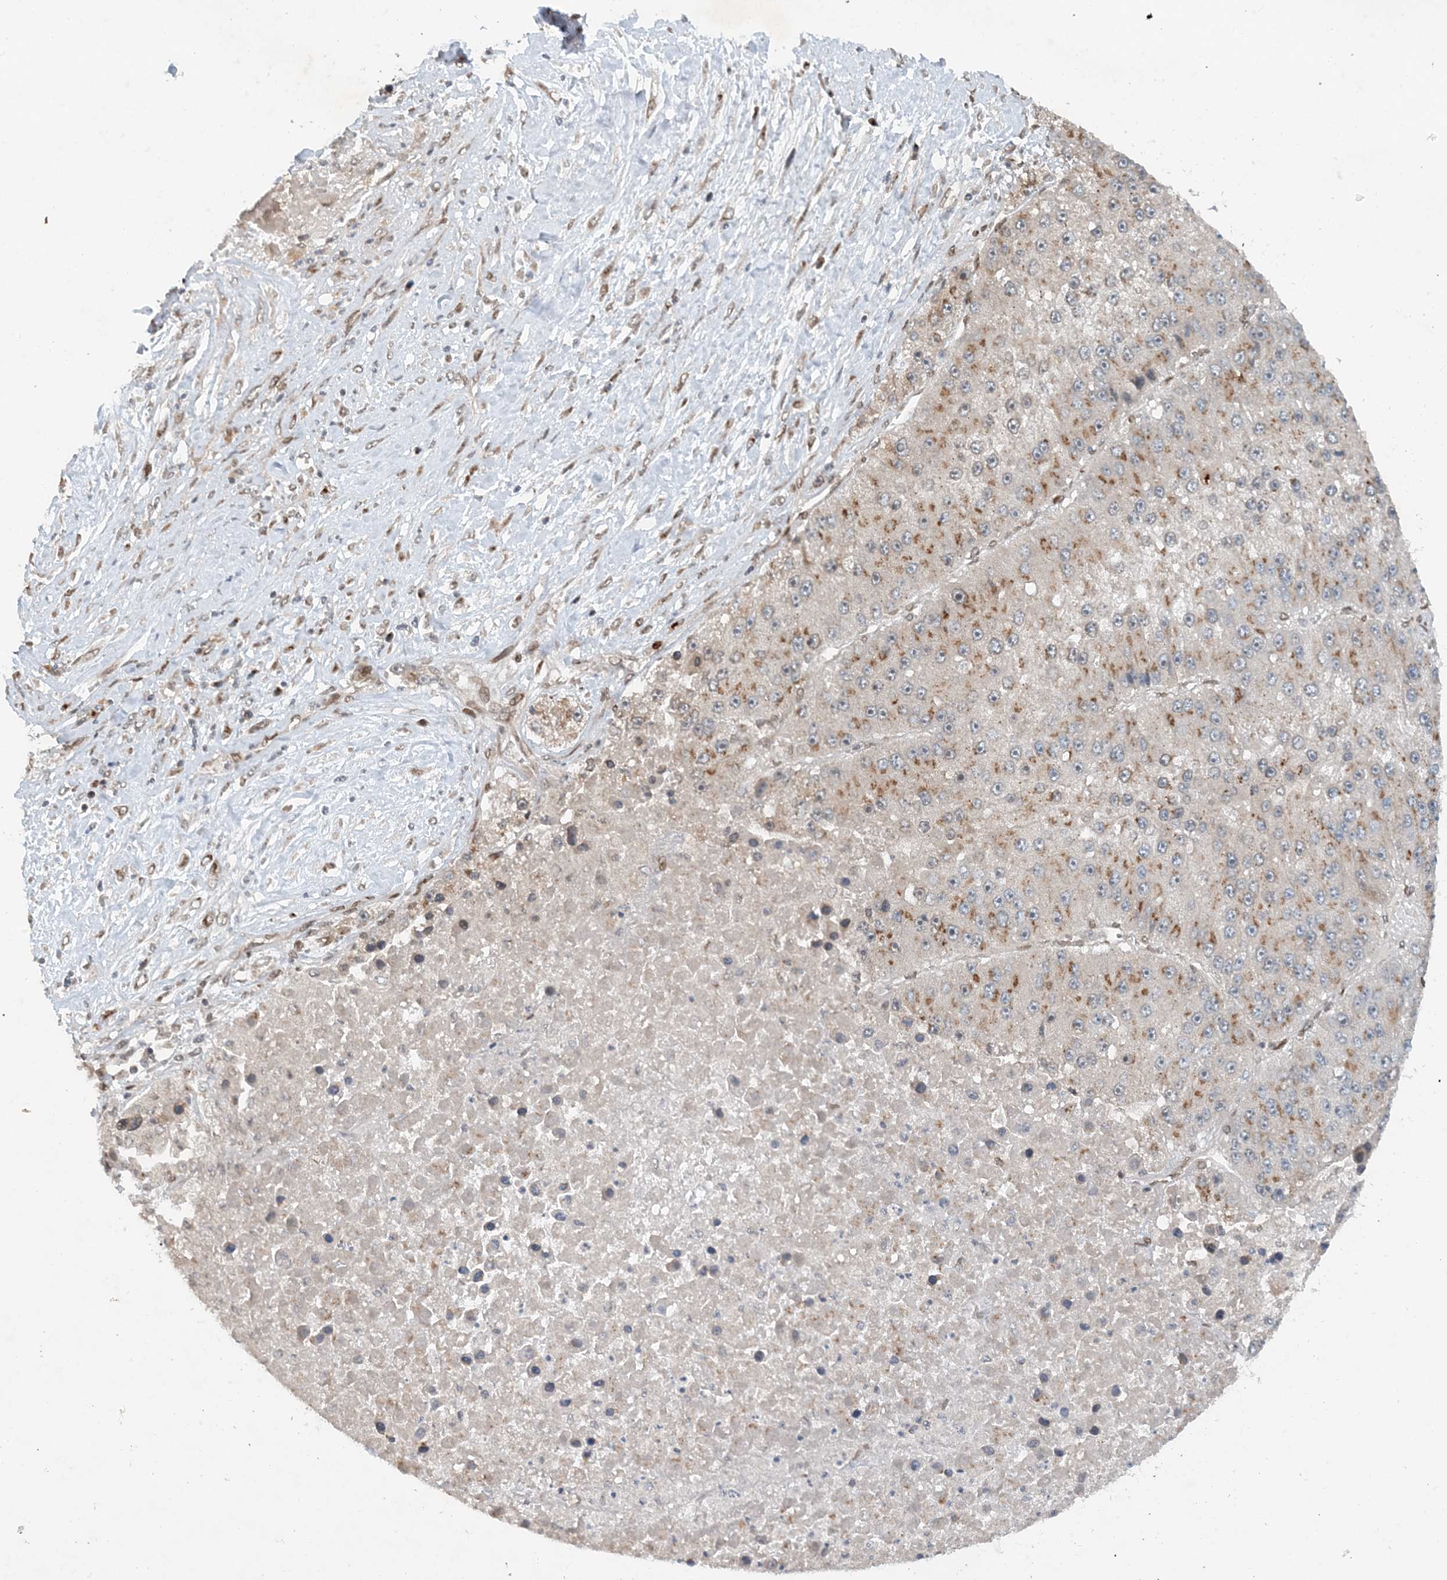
{"staining": {"intensity": "moderate", "quantity": "25%-75%", "location": "cytoplasmic/membranous"}, "tissue": "liver cancer", "cell_type": "Tumor cells", "image_type": "cancer", "snomed": [{"axis": "morphology", "description": "Carcinoma, Hepatocellular, NOS"}, {"axis": "topography", "description": "Liver"}], "caption": "Human liver hepatocellular carcinoma stained with a protein marker displays moderate staining in tumor cells.", "gene": "SLC35A2", "patient": {"sex": "female", "age": 73}}